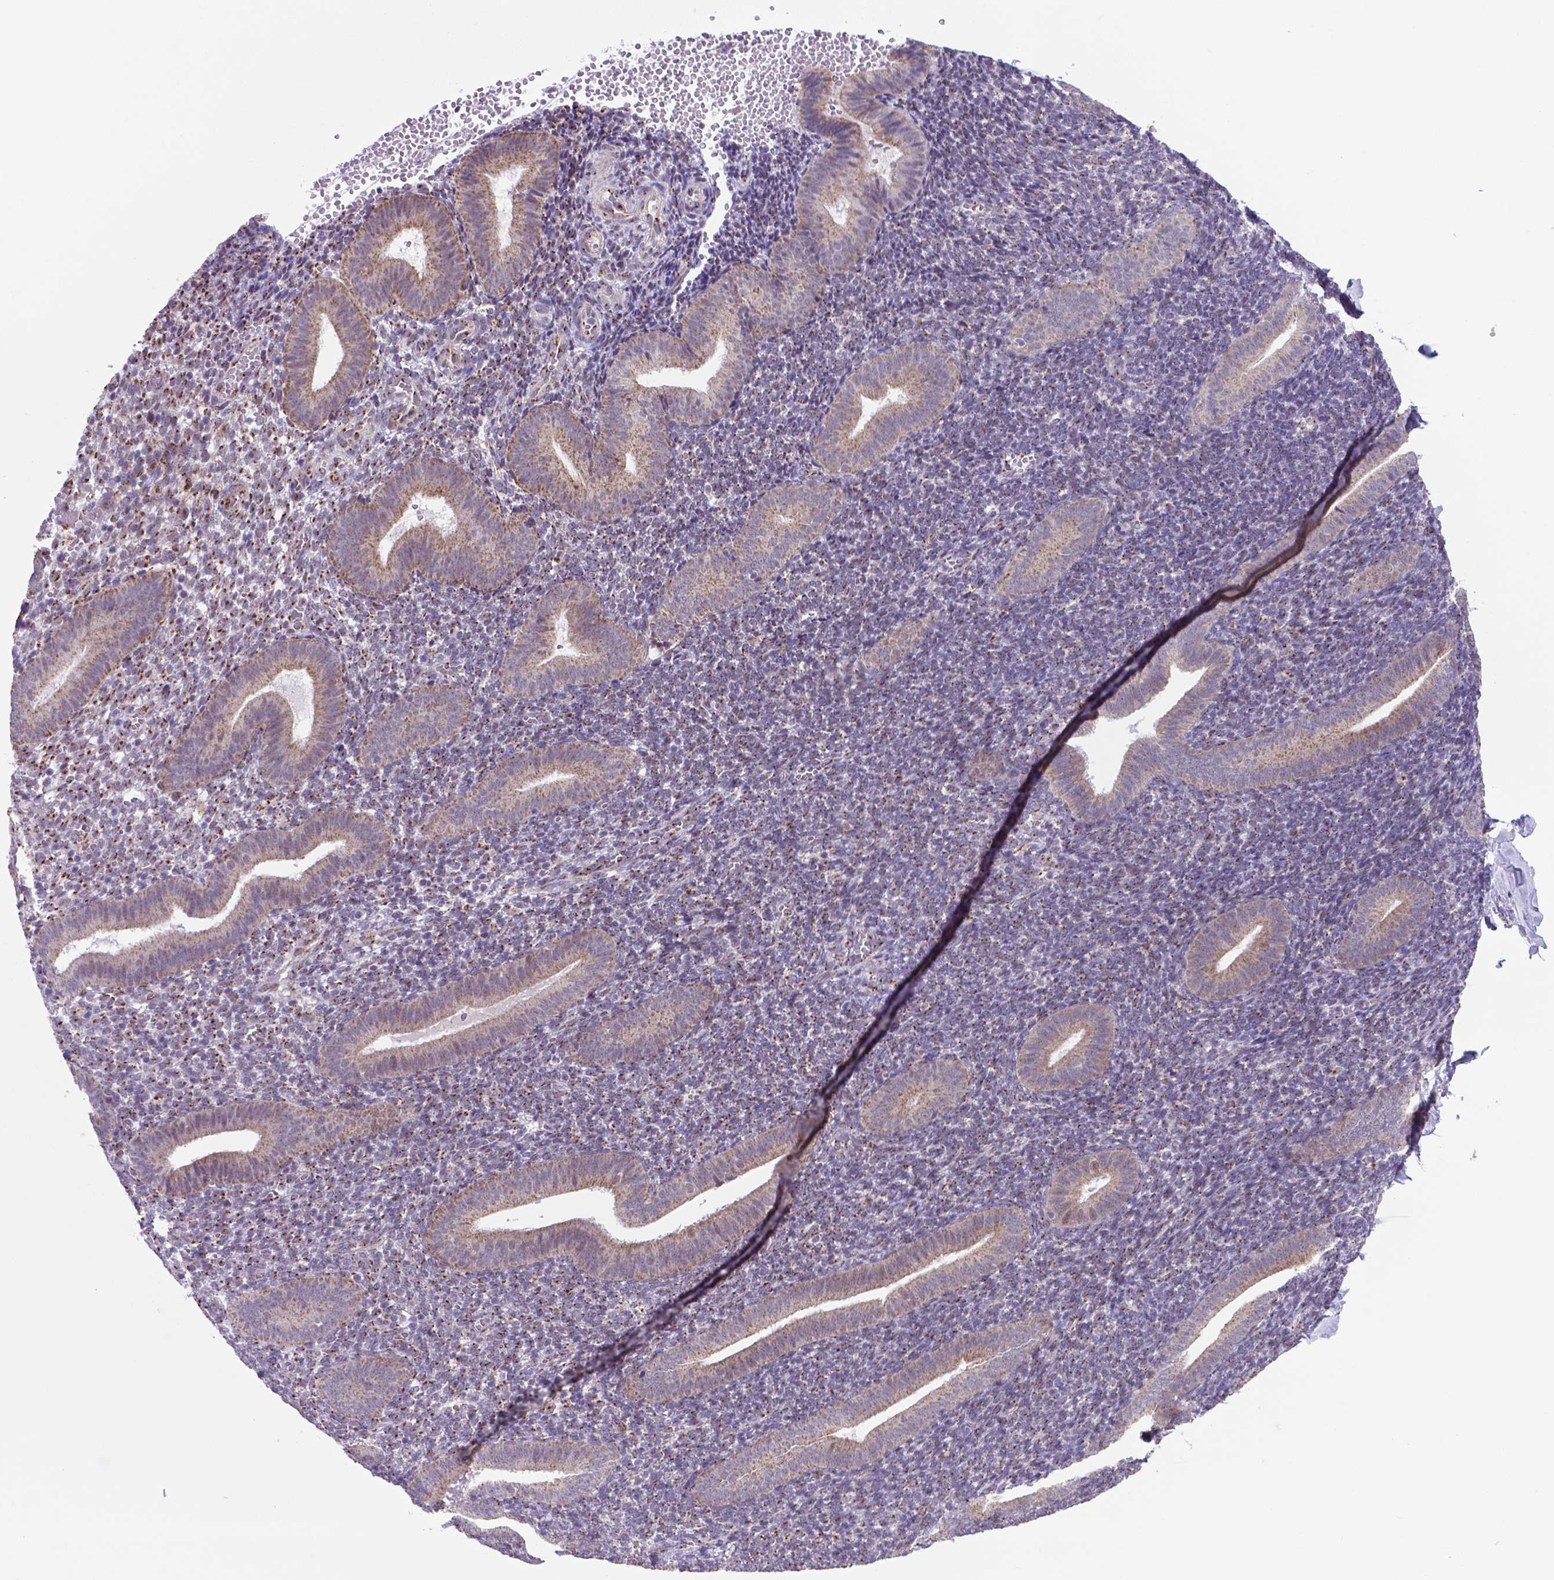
{"staining": {"intensity": "moderate", "quantity": "25%-75%", "location": "cytoplasmic/membranous"}, "tissue": "endometrium", "cell_type": "Cells in endometrial stroma", "image_type": "normal", "snomed": [{"axis": "morphology", "description": "Normal tissue, NOS"}, {"axis": "topography", "description": "Endometrium"}], "caption": "There is medium levels of moderate cytoplasmic/membranous expression in cells in endometrial stroma of normal endometrium, as demonstrated by immunohistochemical staining (brown color).", "gene": "MRPL10", "patient": {"sex": "female", "age": 25}}